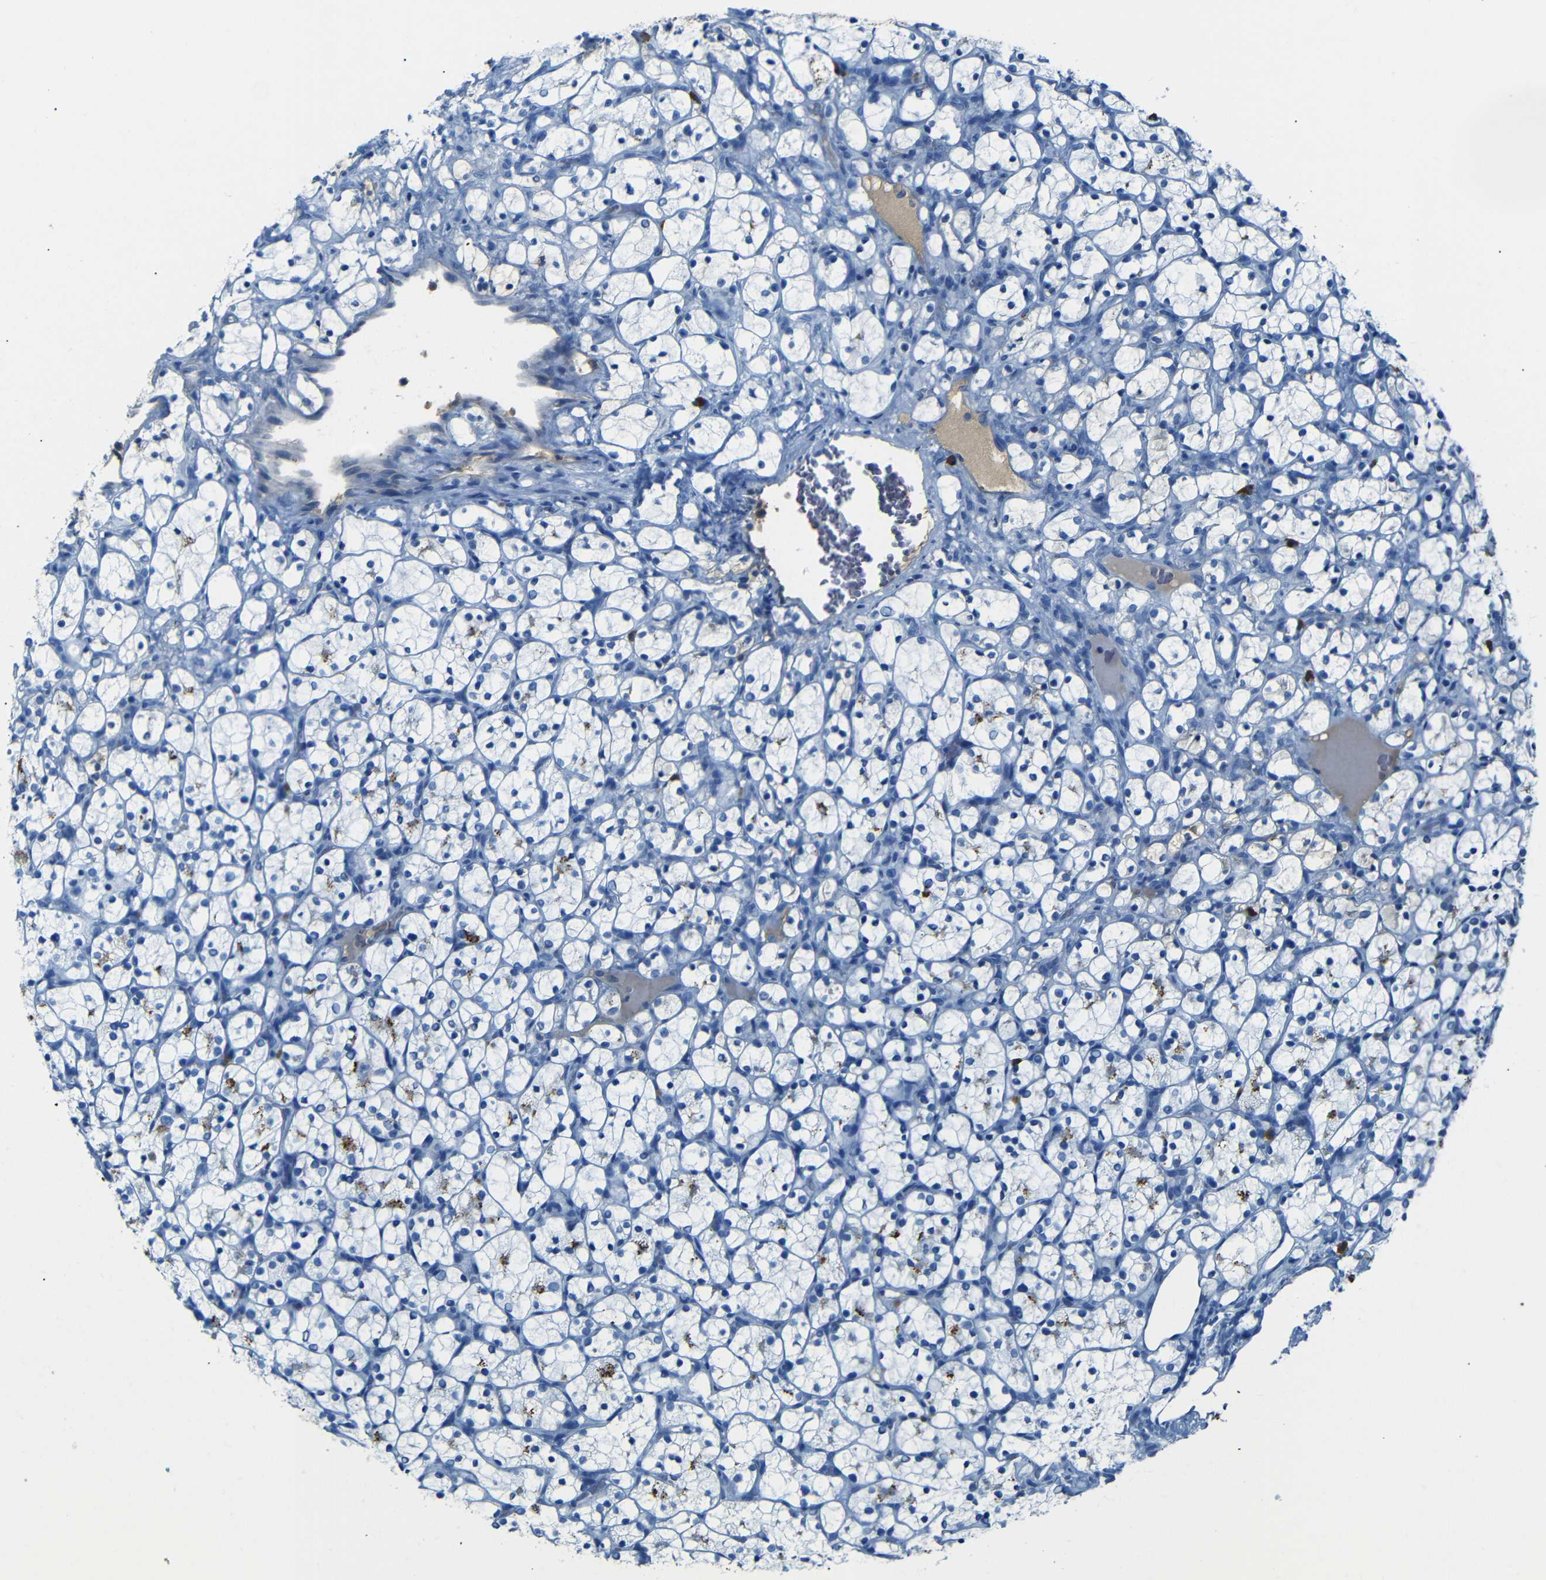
{"staining": {"intensity": "moderate", "quantity": "<25%", "location": "cytoplasmic/membranous"}, "tissue": "renal cancer", "cell_type": "Tumor cells", "image_type": "cancer", "snomed": [{"axis": "morphology", "description": "Adenocarcinoma, NOS"}, {"axis": "topography", "description": "Kidney"}], "caption": "Immunohistochemistry (IHC) photomicrograph of renal adenocarcinoma stained for a protein (brown), which reveals low levels of moderate cytoplasmic/membranous staining in about <25% of tumor cells.", "gene": "SERPINA1", "patient": {"sex": "female", "age": 69}}